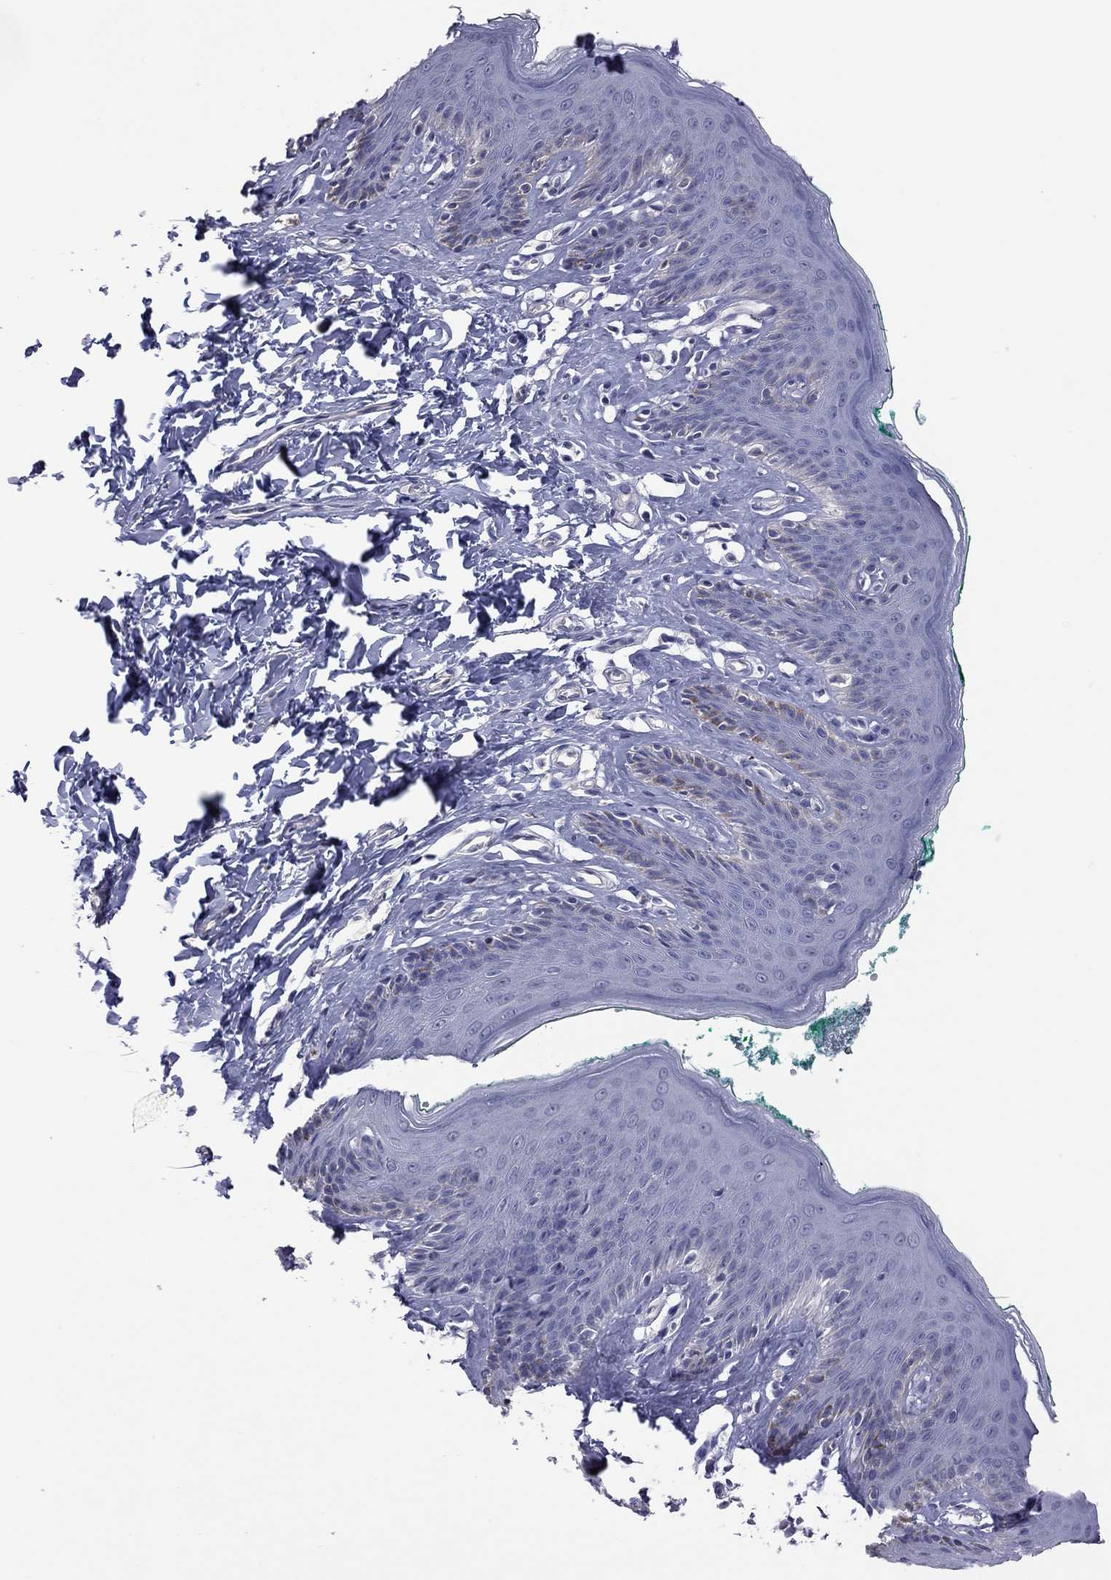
{"staining": {"intensity": "negative", "quantity": "none", "location": "none"}, "tissue": "skin", "cell_type": "Epidermal cells", "image_type": "normal", "snomed": [{"axis": "morphology", "description": "Normal tissue, NOS"}, {"axis": "topography", "description": "Vulva"}], "caption": "The histopathology image reveals no significant staining in epidermal cells of skin.", "gene": "HYLS1", "patient": {"sex": "female", "age": 66}}